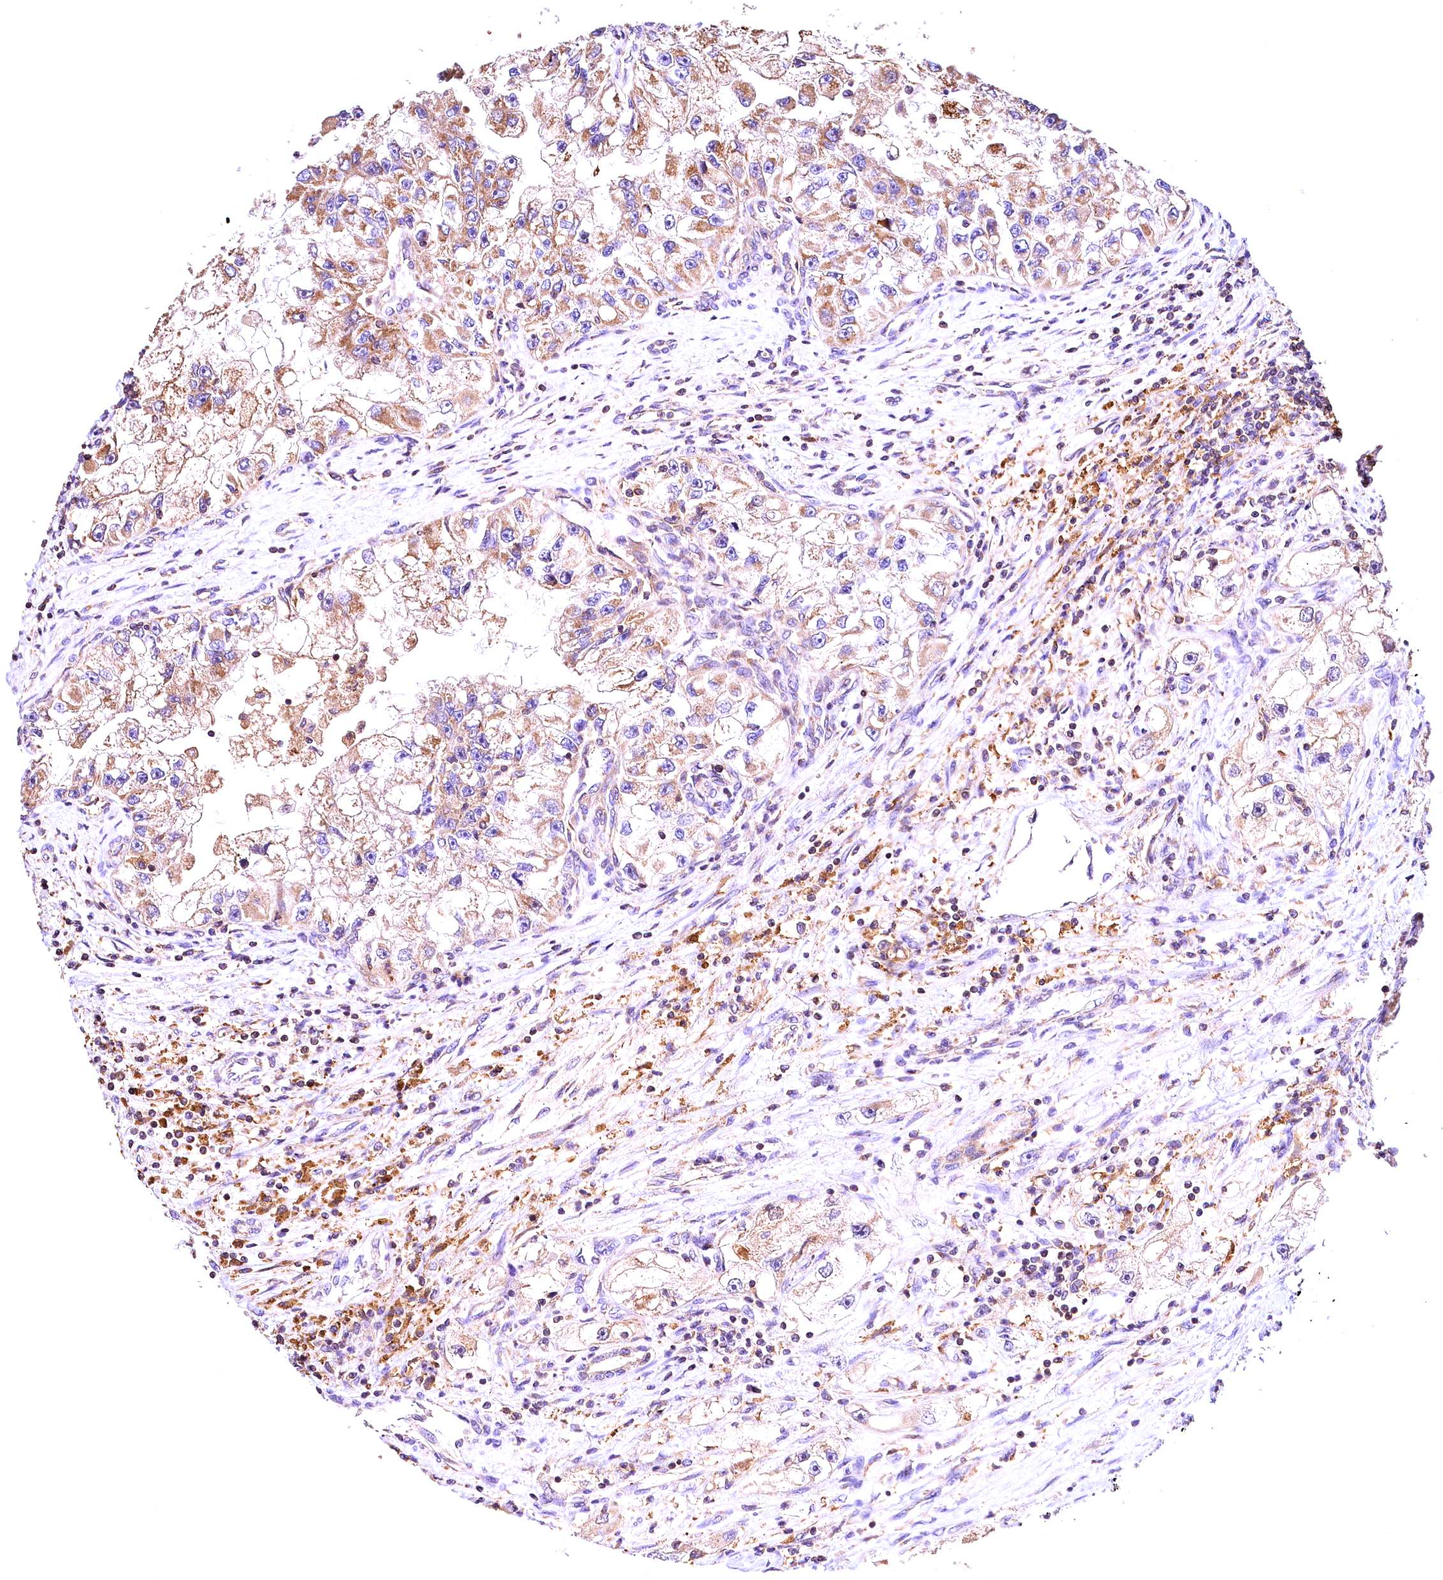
{"staining": {"intensity": "moderate", "quantity": "25%-75%", "location": "cytoplasmic/membranous"}, "tissue": "renal cancer", "cell_type": "Tumor cells", "image_type": "cancer", "snomed": [{"axis": "morphology", "description": "Adenocarcinoma, NOS"}, {"axis": "topography", "description": "Kidney"}], "caption": "Human renal cancer stained with a brown dye exhibits moderate cytoplasmic/membranous positive positivity in approximately 25%-75% of tumor cells.", "gene": "KPTN", "patient": {"sex": "male", "age": 63}}